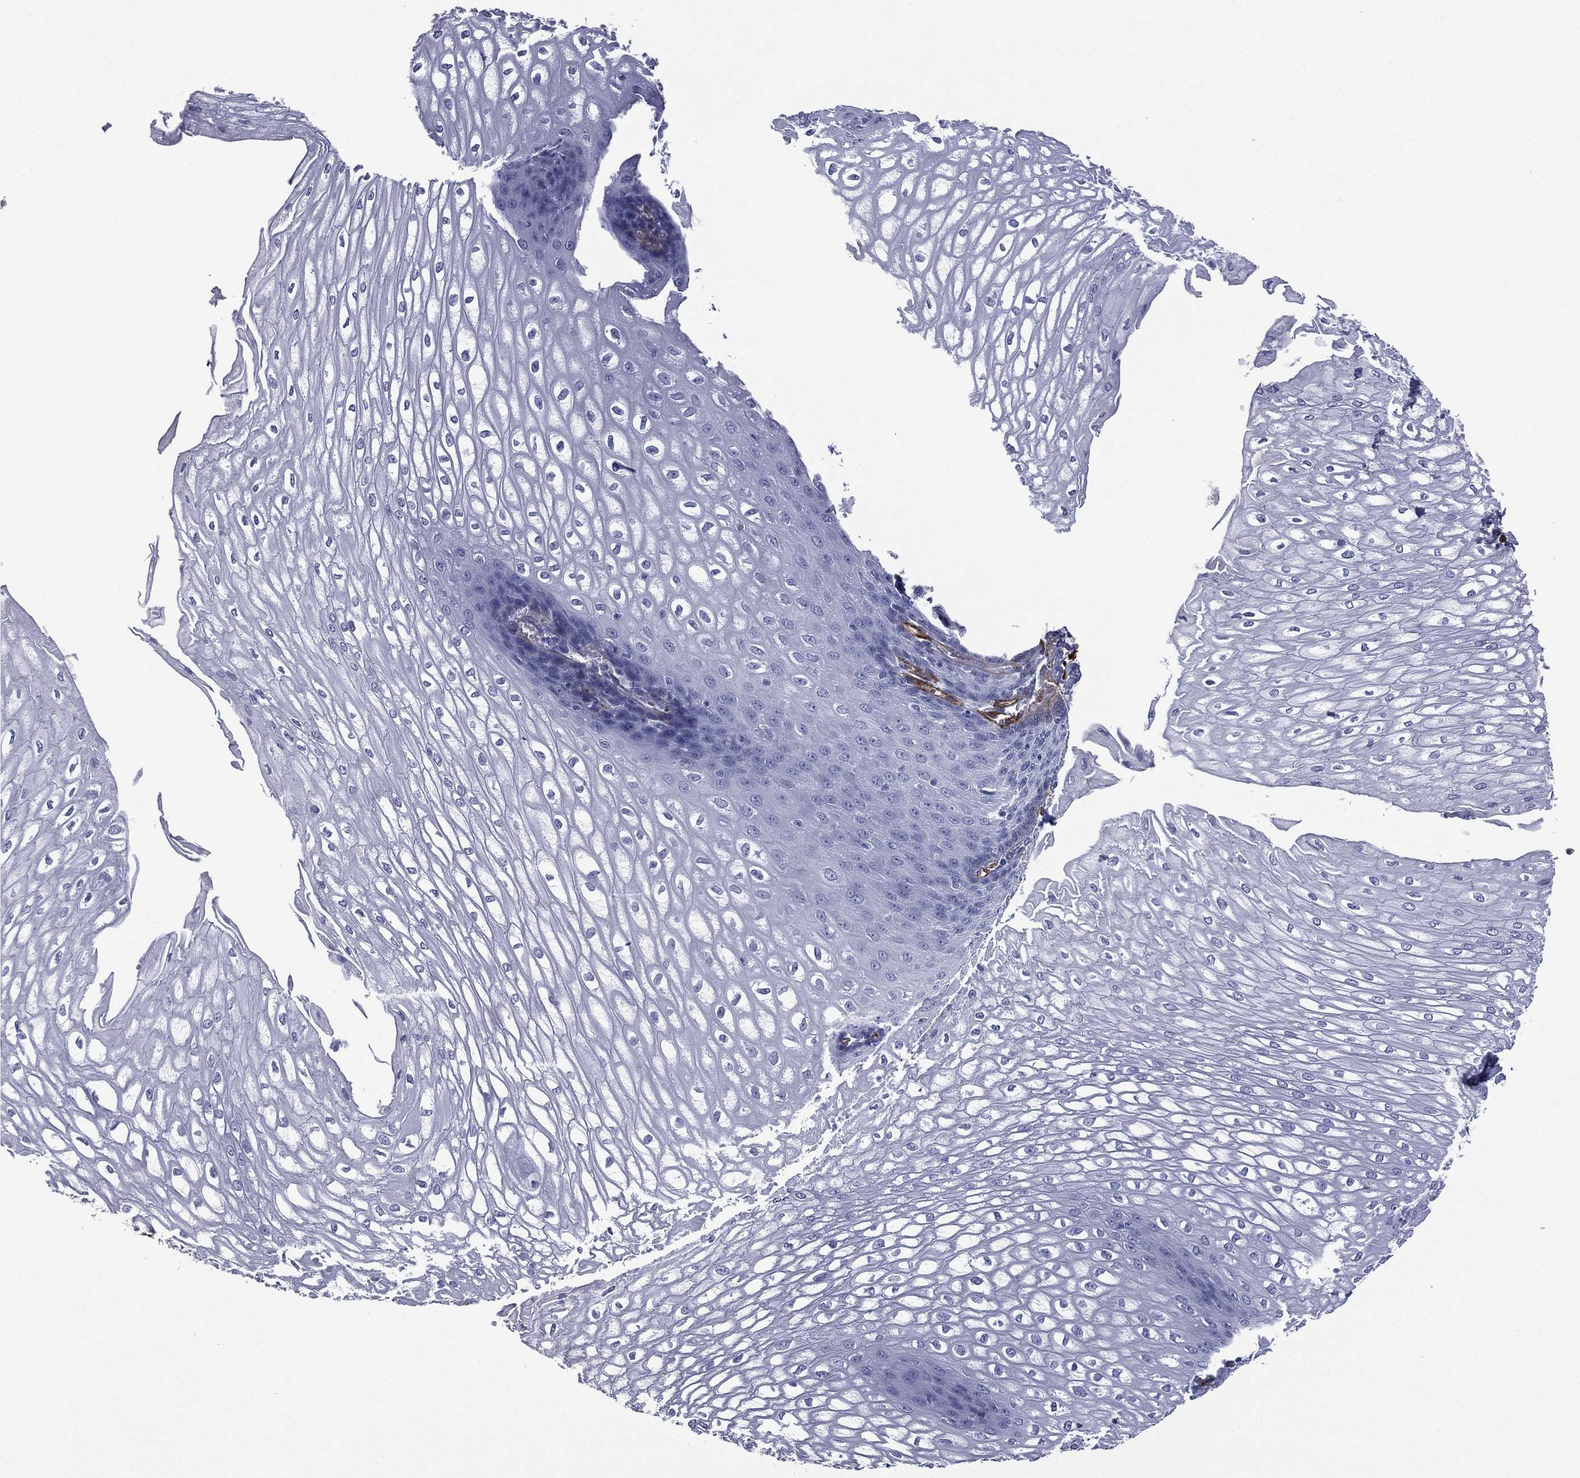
{"staining": {"intensity": "negative", "quantity": "none", "location": "none"}, "tissue": "esophagus", "cell_type": "Squamous epithelial cells", "image_type": "normal", "snomed": [{"axis": "morphology", "description": "Normal tissue, NOS"}, {"axis": "topography", "description": "Esophagus"}], "caption": "High power microscopy micrograph of an immunohistochemistry image of benign esophagus, revealing no significant staining in squamous epithelial cells. (Stains: DAB immunohistochemistry with hematoxylin counter stain, Microscopy: brightfield microscopy at high magnification).", "gene": "CAVIN3", "patient": {"sex": "male", "age": 58}}